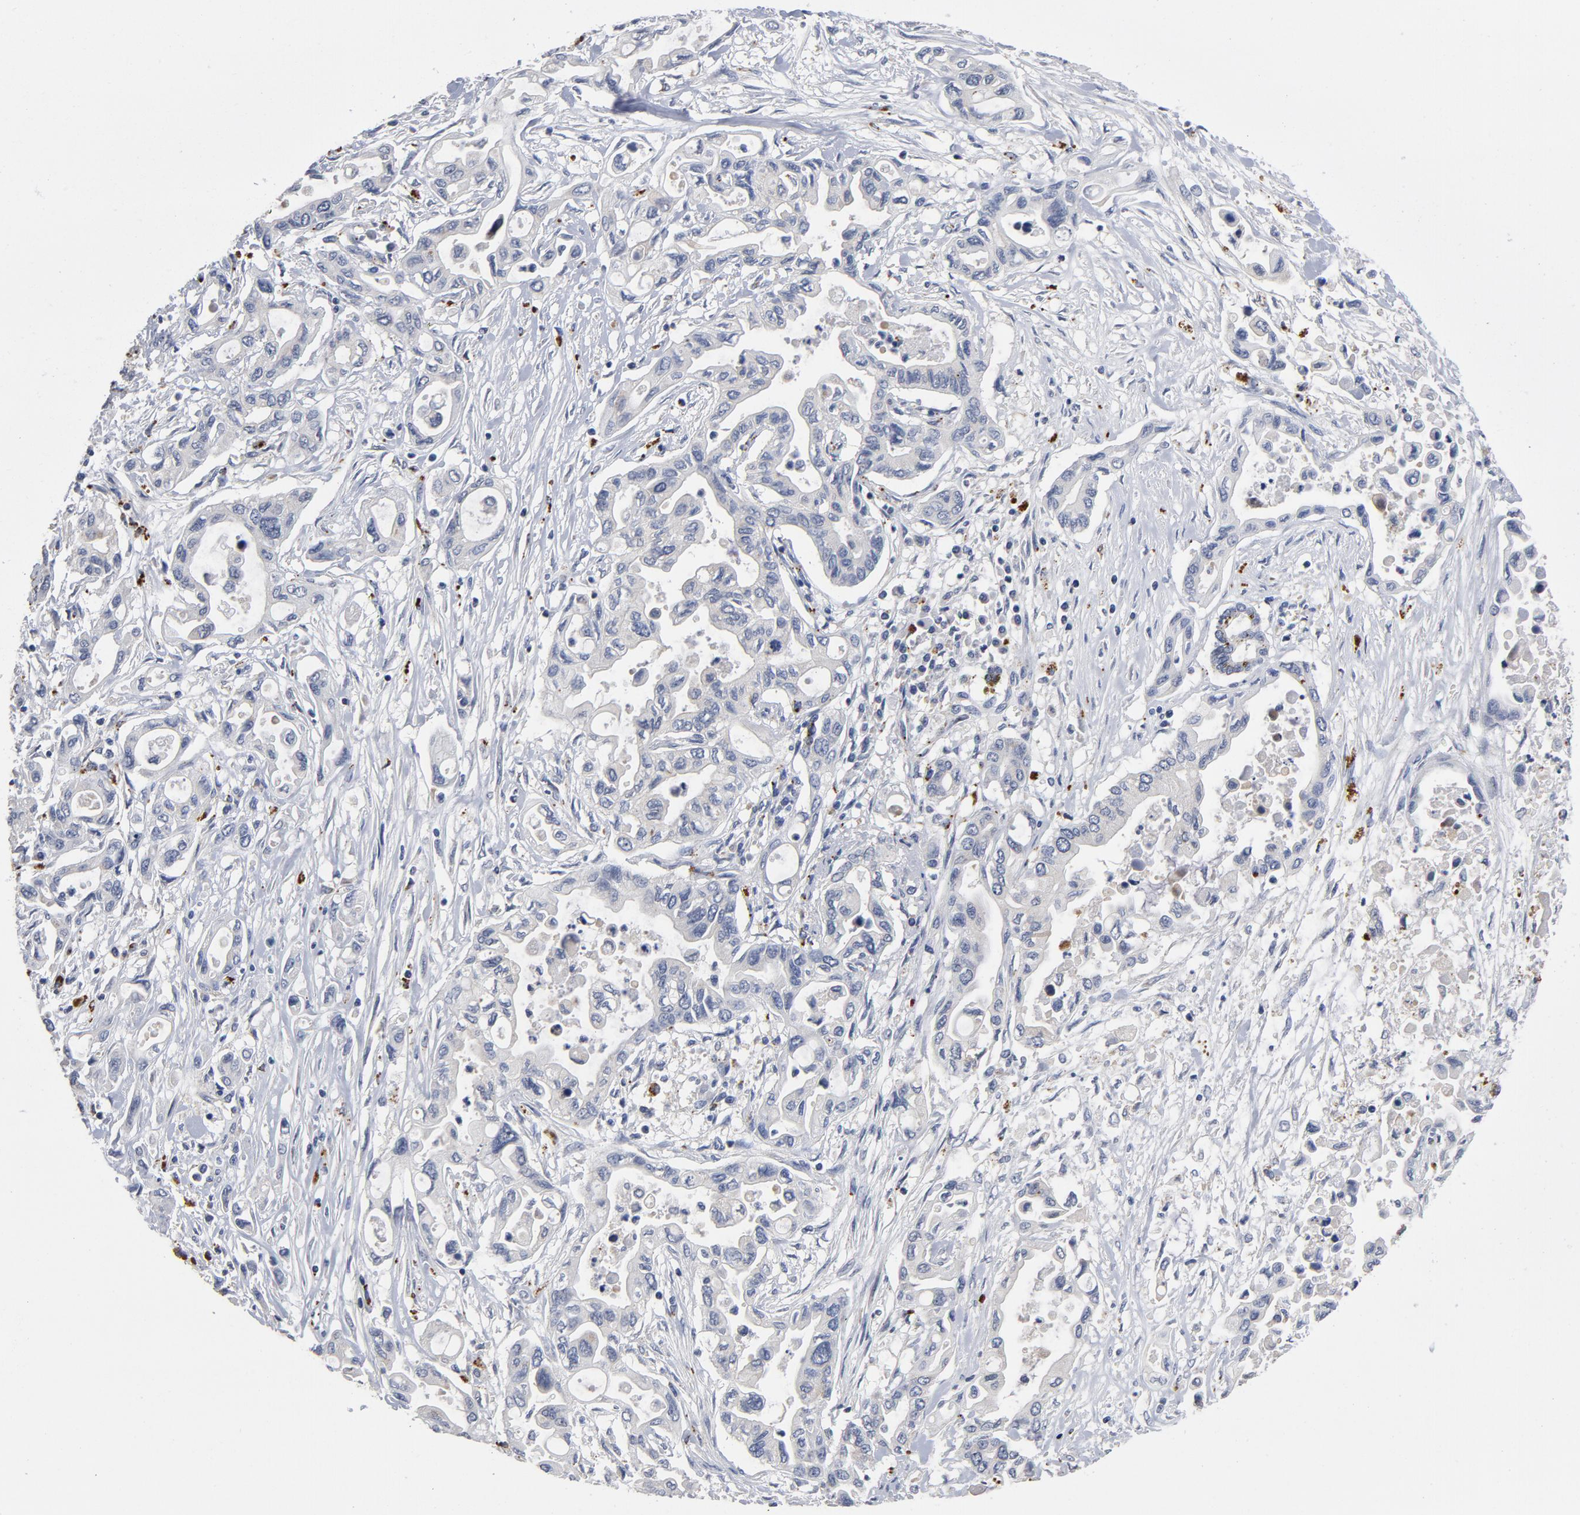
{"staining": {"intensity": "negative", "quantity": "none", "location": "none"}, "tissue": "pancreatic cancer", "cell_type": "Tumor cells", "image_type": "cancer", "snomed": [{"axis": "morphology", "description": "Adenocarcinoma, NOS"}, {"axis": "topography", "description": "Pancreas"}], "caption": "Tumor cells show no significant protein expression in pancreatic adenocarcinoma.", "gene": "AKT2", "patient": {"sex": "female", "age": 57}}